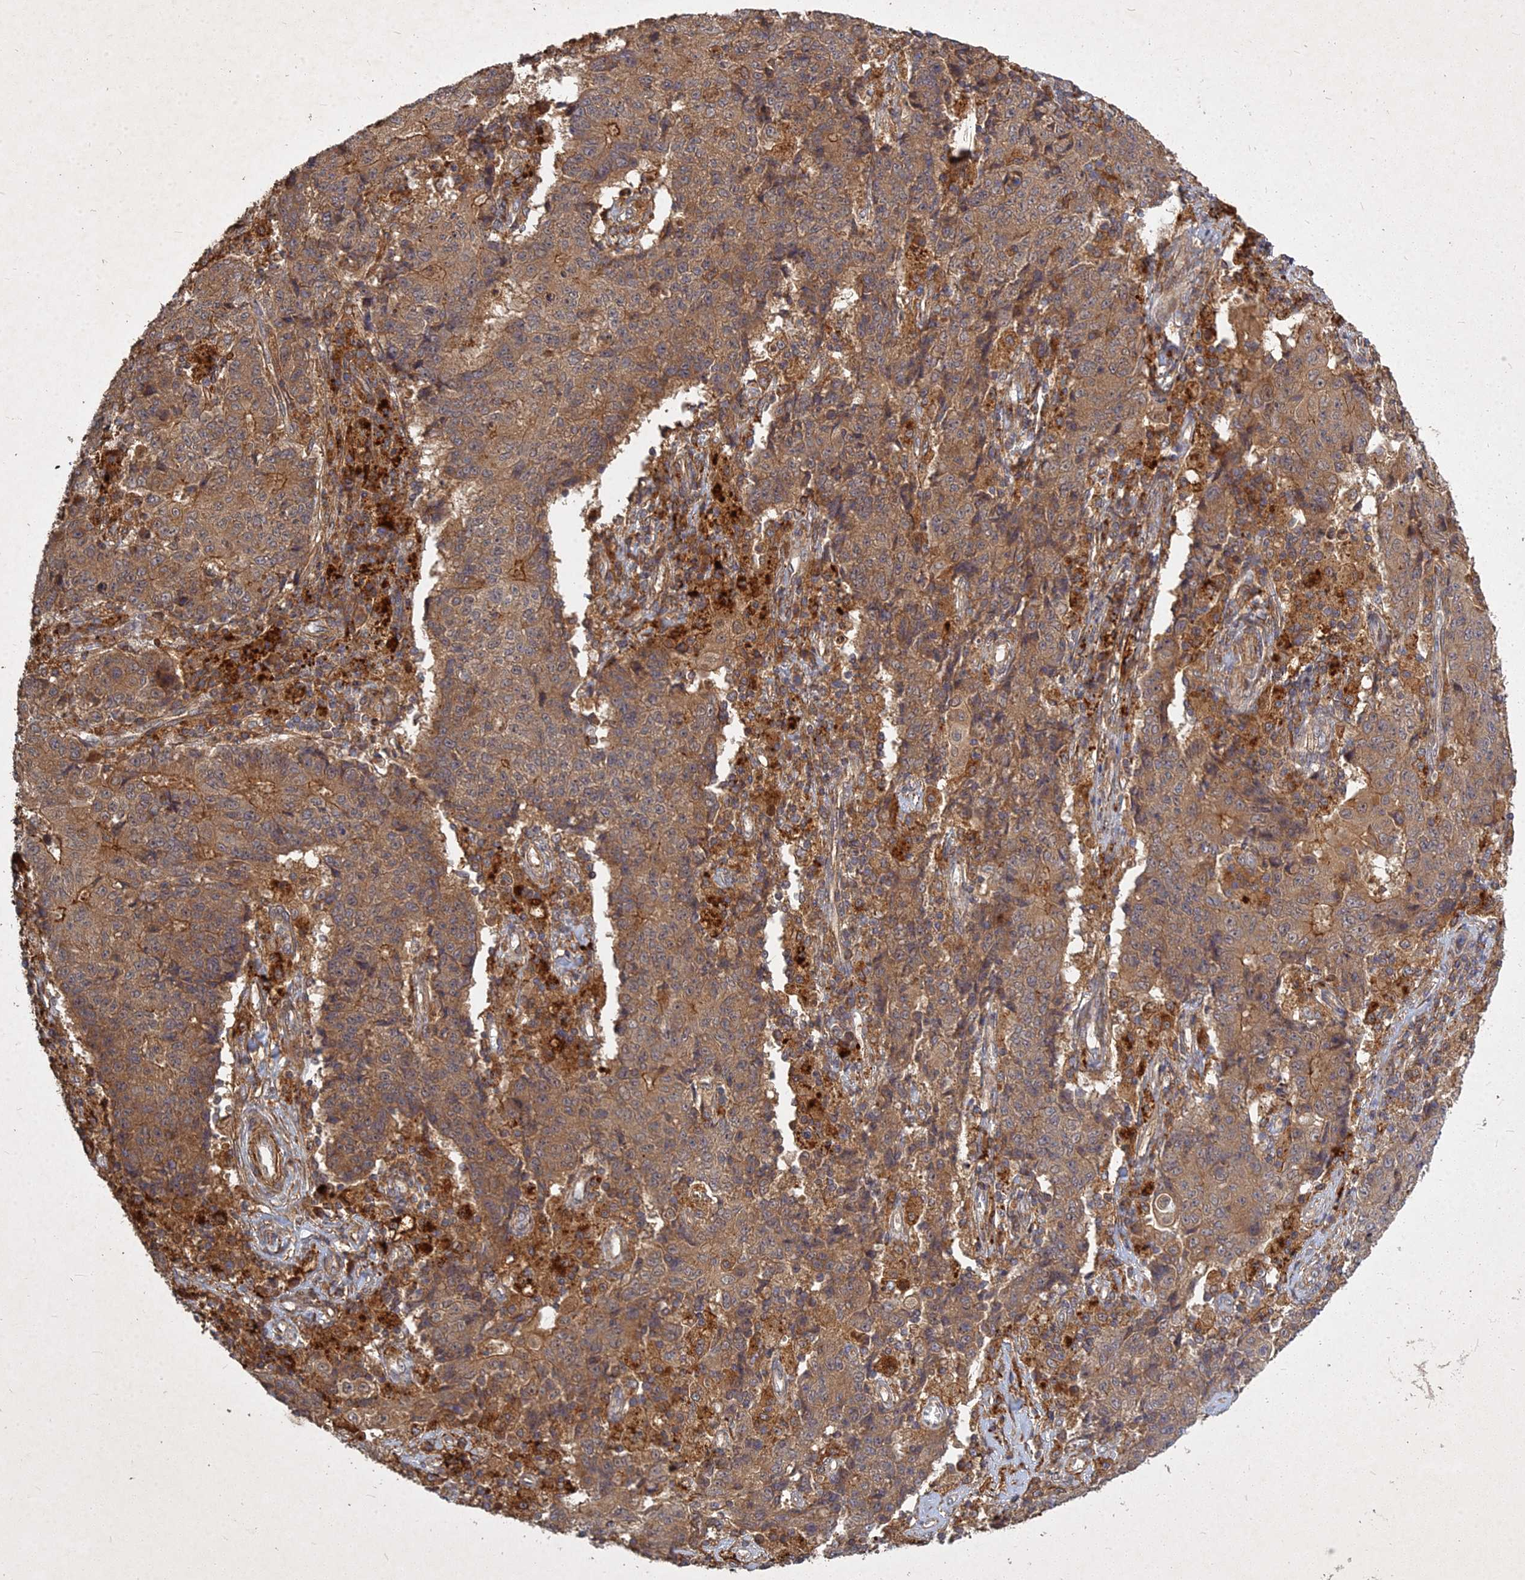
{"staining": {"intensity": "moderate", "quantity": ">75%", "location": "cytoplasmic/membranous"}, "tissue": "ovarian cancer", "cell_type": "Tumor cells", "image_type": "cancer", "snomed": [{"axis": "morphology", "description": "Carcinoma, endometroid"}, {"axis": "topography", "description": "Ovary"}], "caption": "DAB (3,3'-diaminobenzidine) immunohistochemical staining of human ovarian endometroid carcinoma displays moderate cytoplasmic/membranous protein positivity in approximately >75% of tumor cells.", "gene": "UBE2W", "patient": {"sex": "female", "age": 42}}